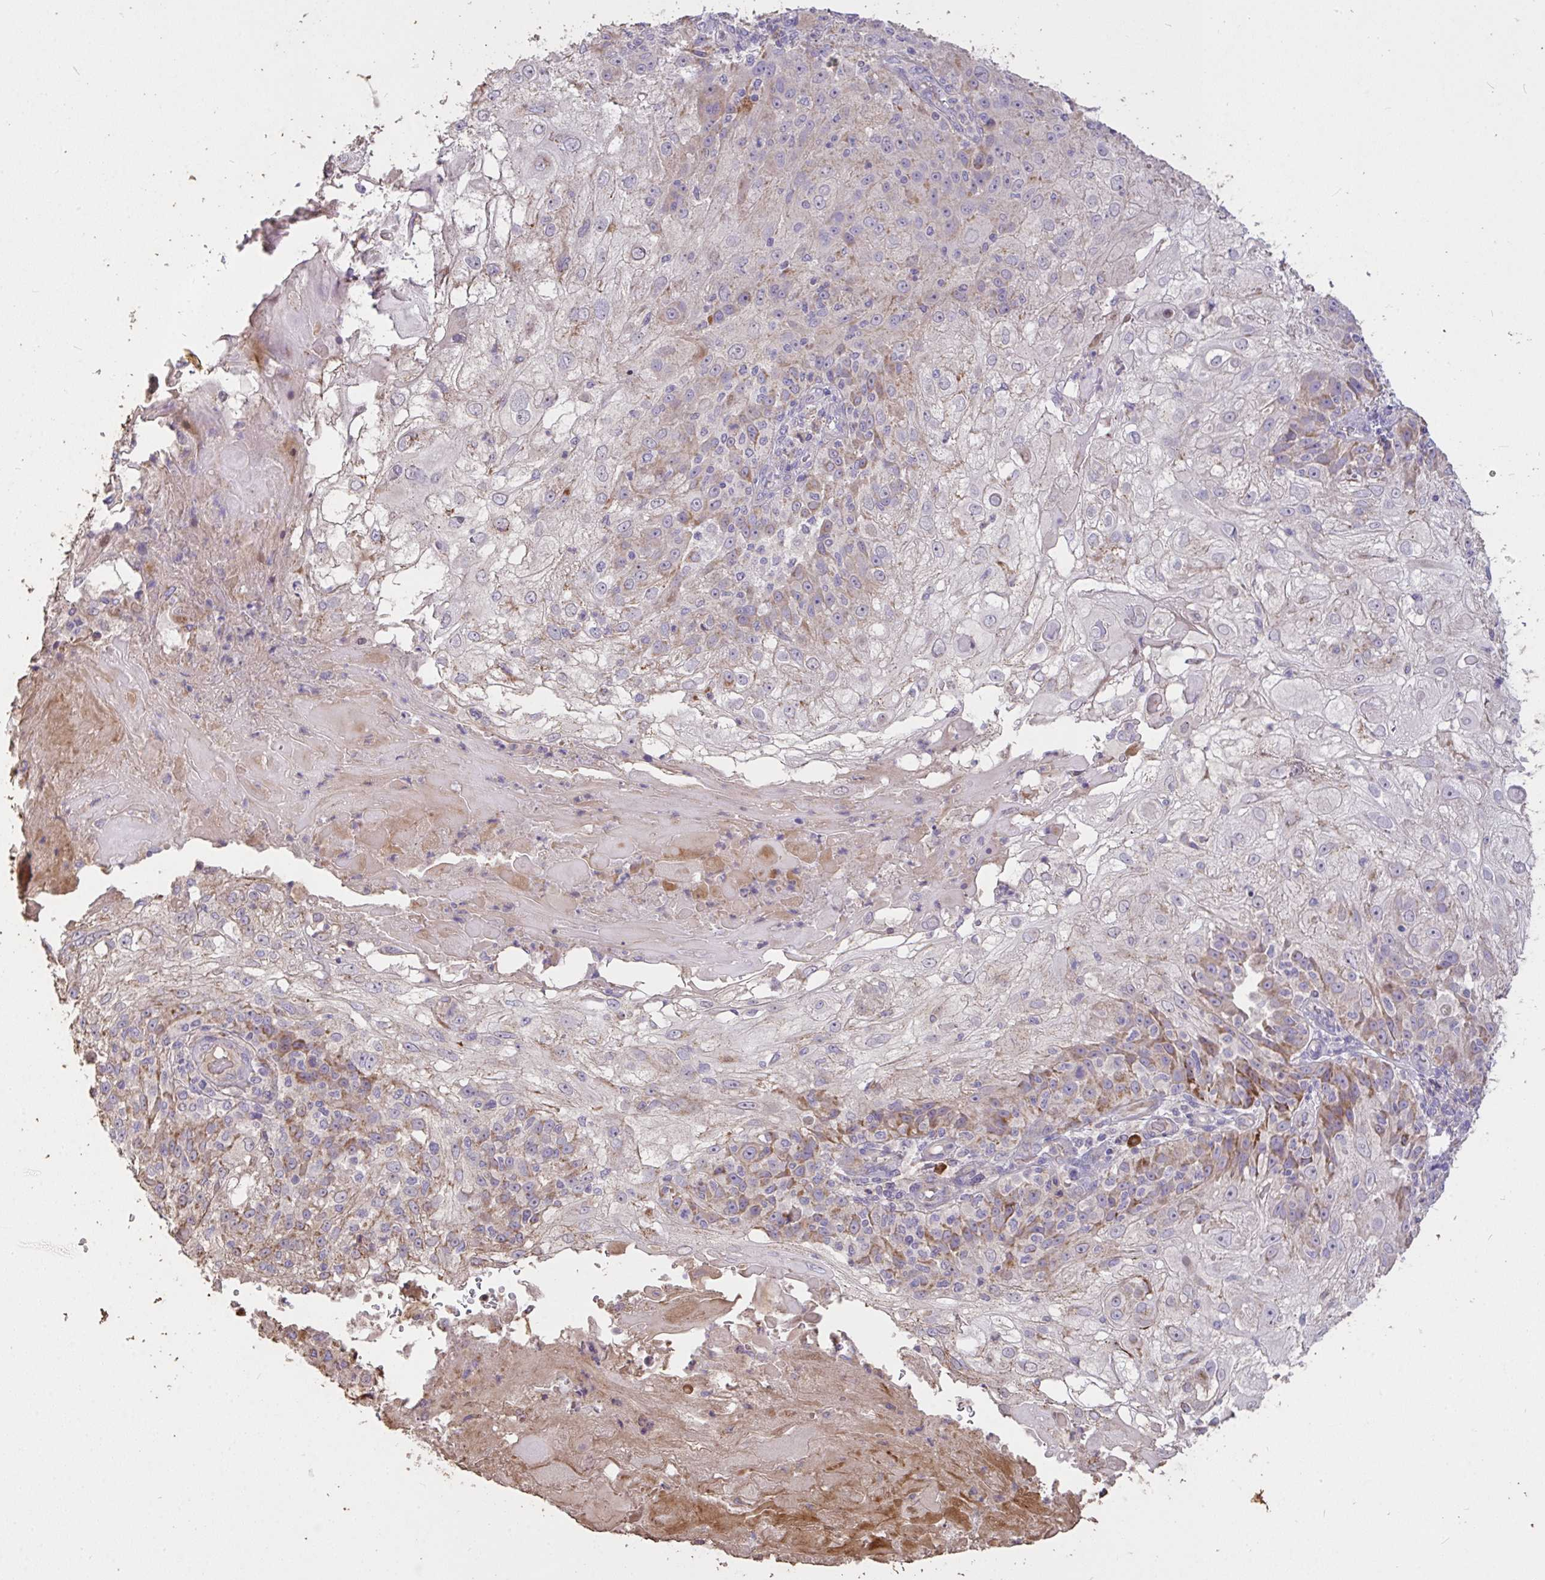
{"staining": {"intensity": "negative", "quantity": "none", "location": "none"}, "tissue": "skin cancer", "cell_type": "Tumor cells", "image_type": "cancer", "snomed": [{"axis": "morphology", "description": "Normal tissue, NOS"}, {"axis": "morphology", "description": "Squamous cell carcinoma, NOS"}, {"axis": "topography", "description": "Skin"}], "caption": "Immunohistochemistry (IHC) of skin cancer (squamous cell carcinoma) displays no staining in tumor cells.", "gene": "FCER1A", "patient": {"sex": "female", "age": 83}}